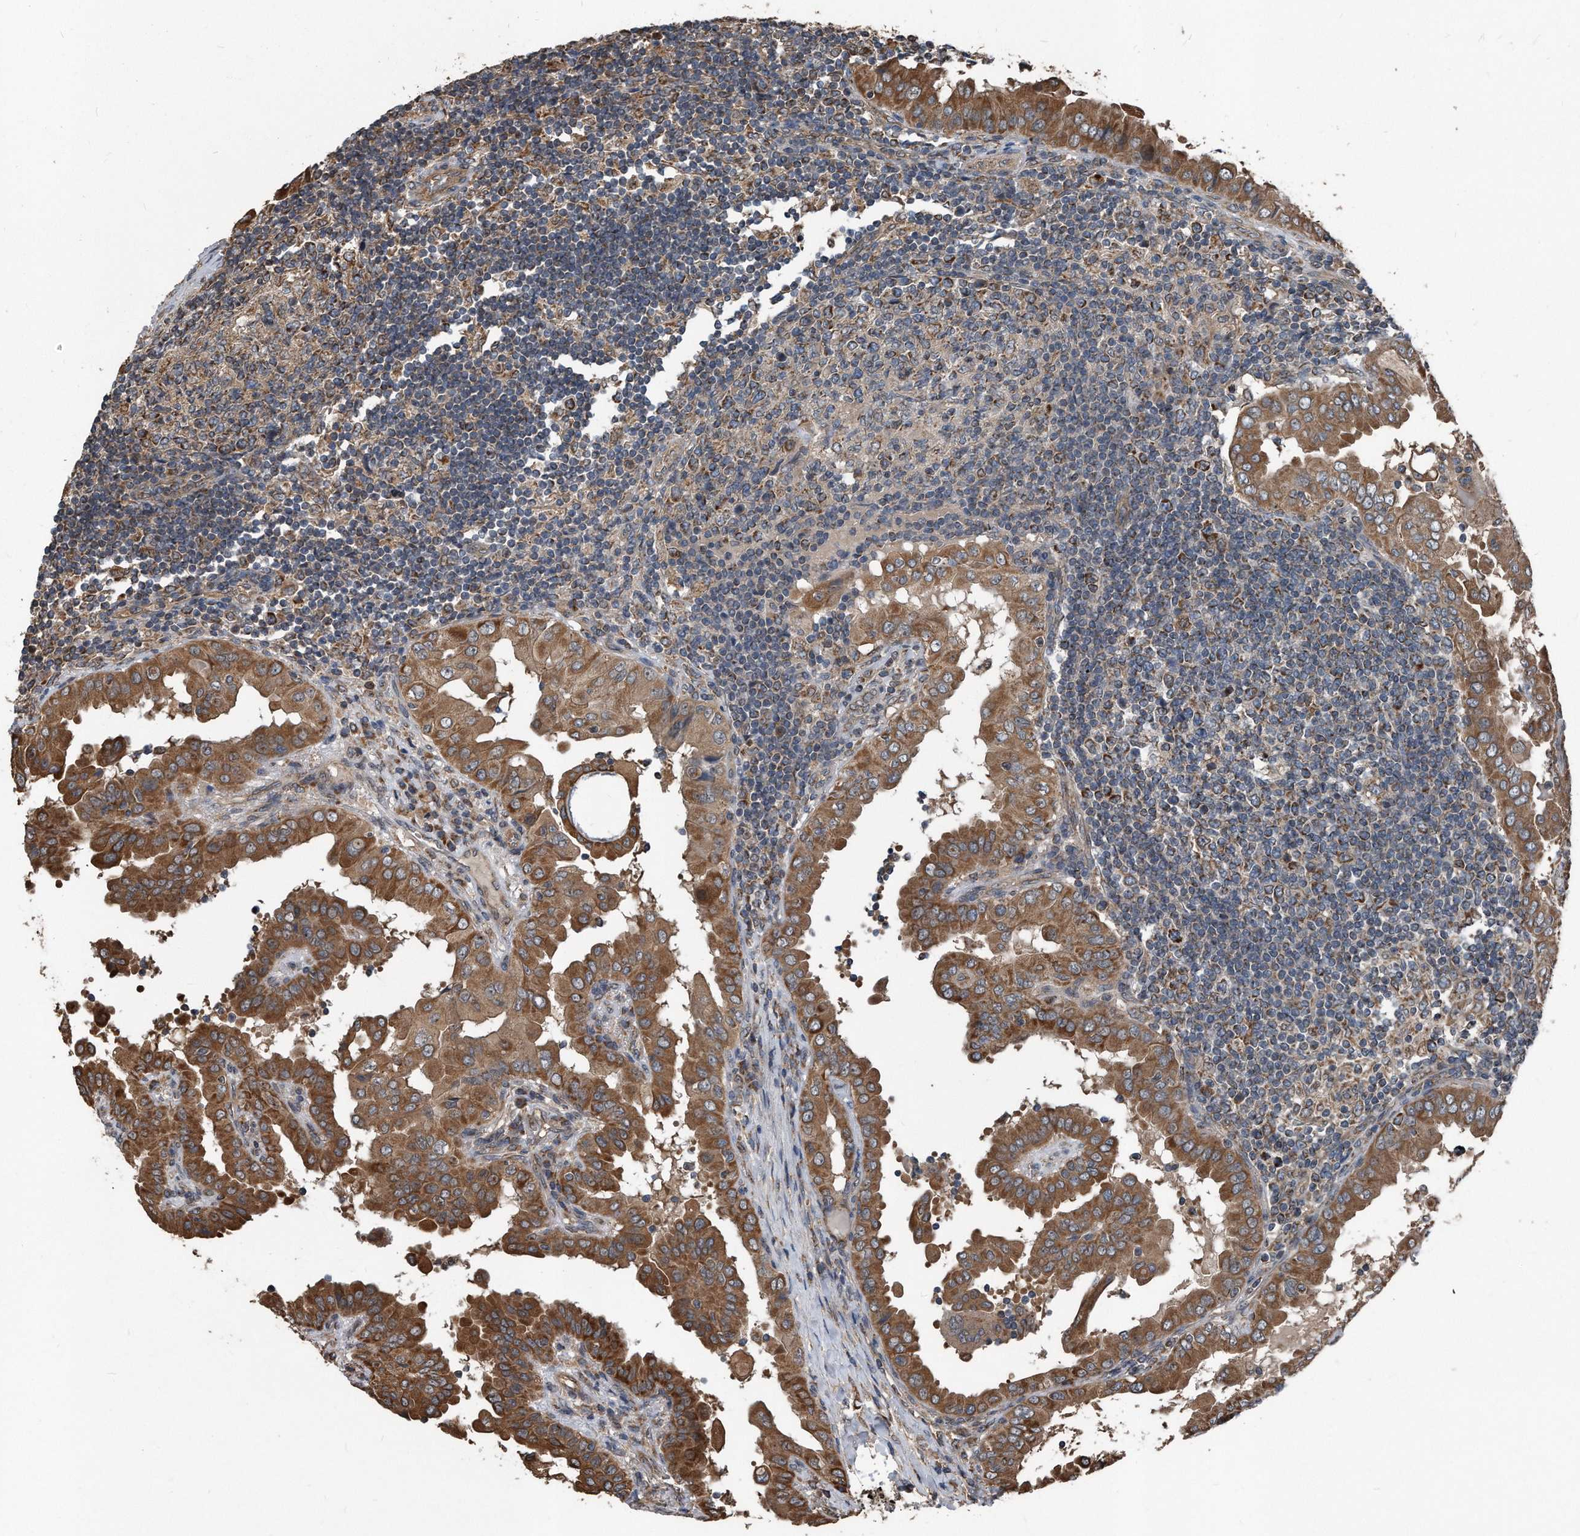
{"staining": {"intensity": "strong", "quantity": ">75%", "location": "cytoplasmic/membranous"}, "tissue": "thyroid cancer", "cell_type": "Tumor cells", "image_type": "cancer", "snomed": [{"axis": "morphology", "description": "Papillary adenocarcinoma, NOS"}, {"axis": "topography", "description": "Thyroid gland"}], "caption": "The immunohistochemical stain labels strong cytoplasmic/membranous expression in tumor cells of thyroid papillary adenocarcinoma tissue. The protein is stained brown, and the nuclei are stained in blue (DAB IHC with brightfield microscopy, high magnification).", "gene": "FAM136A", "patient": {"sex": "male", "age": 33}}